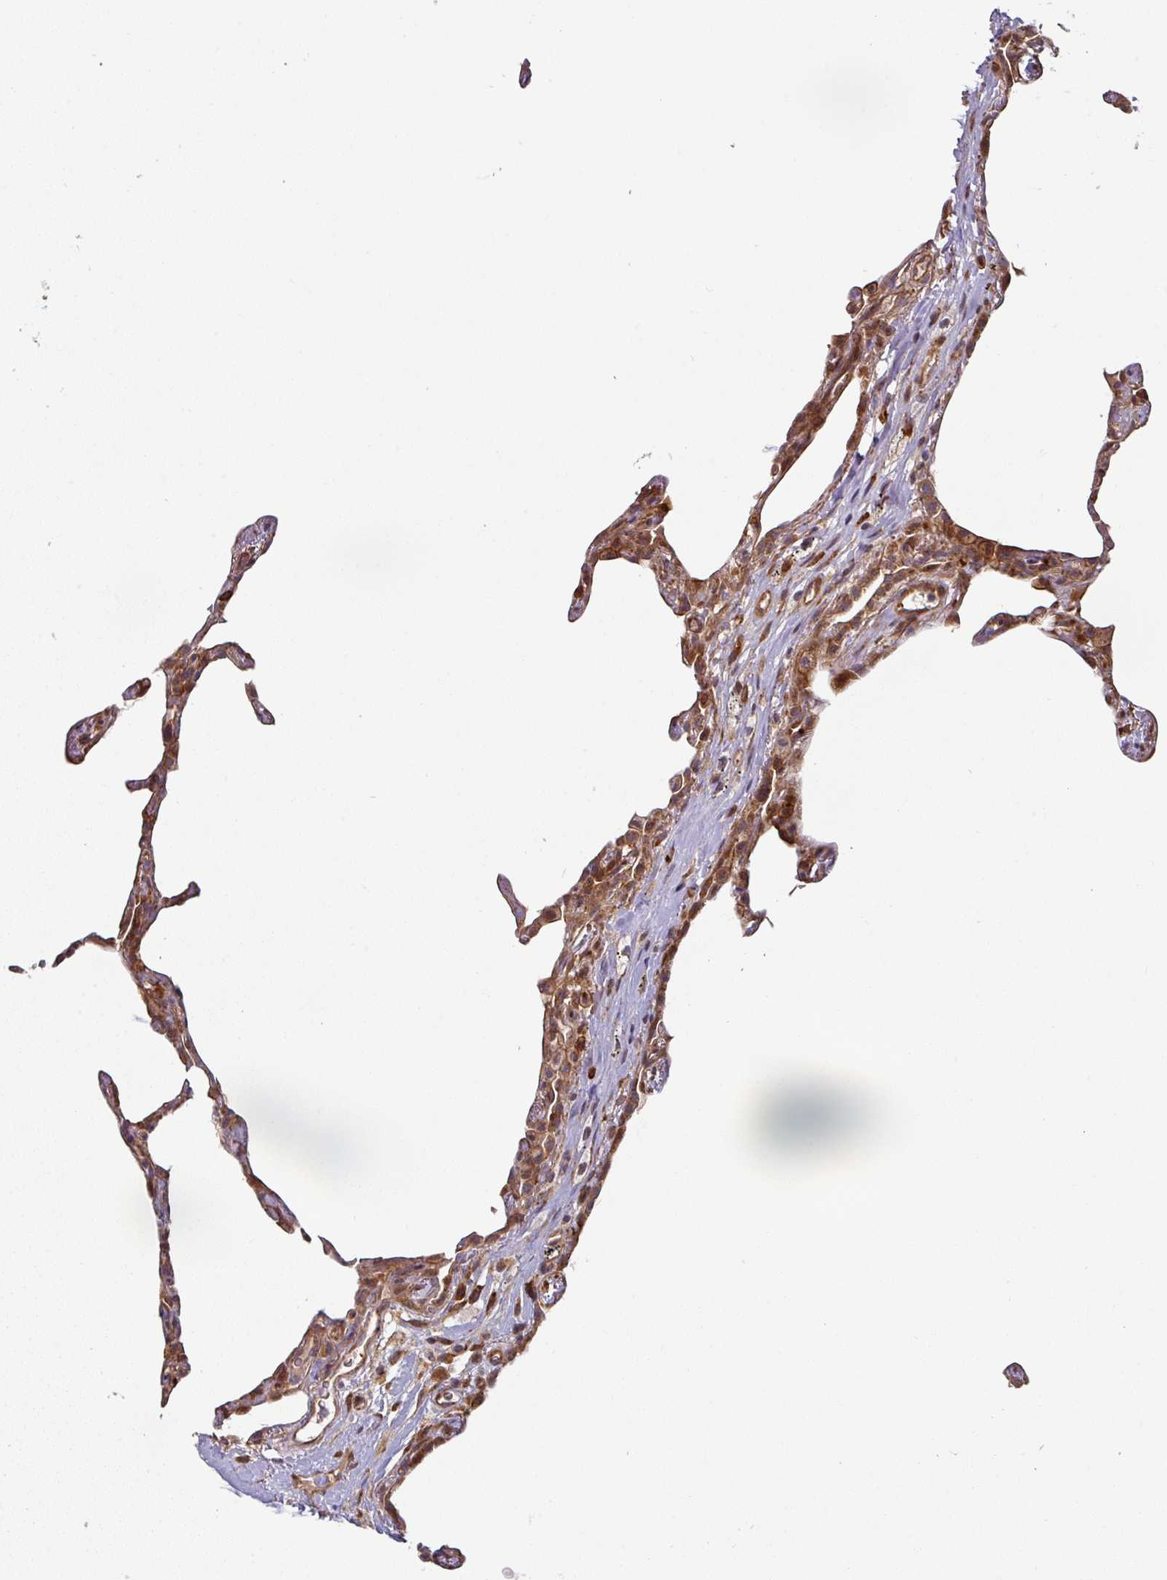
{"staining": {"intensity": "moderate", "quantity": "25%-75%", "location": "cytoplasmic/membranous"}, "tissue": "lung", "cell_type": "Alveolar cells", "image_type": "normal", "snomed": [{"axis": "morphology", "description": "Normal tissue, NOS"}, {"axis": "topography", "description": "Lung"}], "caption": "Normal lung shows moderate cytoplasmic/membranous expression in about 25%-75% of alveolar cells, visualized by immunohistochemistry. (DAB IHC, brown staining for protein, blue staining for nuclei).", "gene": "CASP2", "patient": {"sex": "female", "age": 57}}